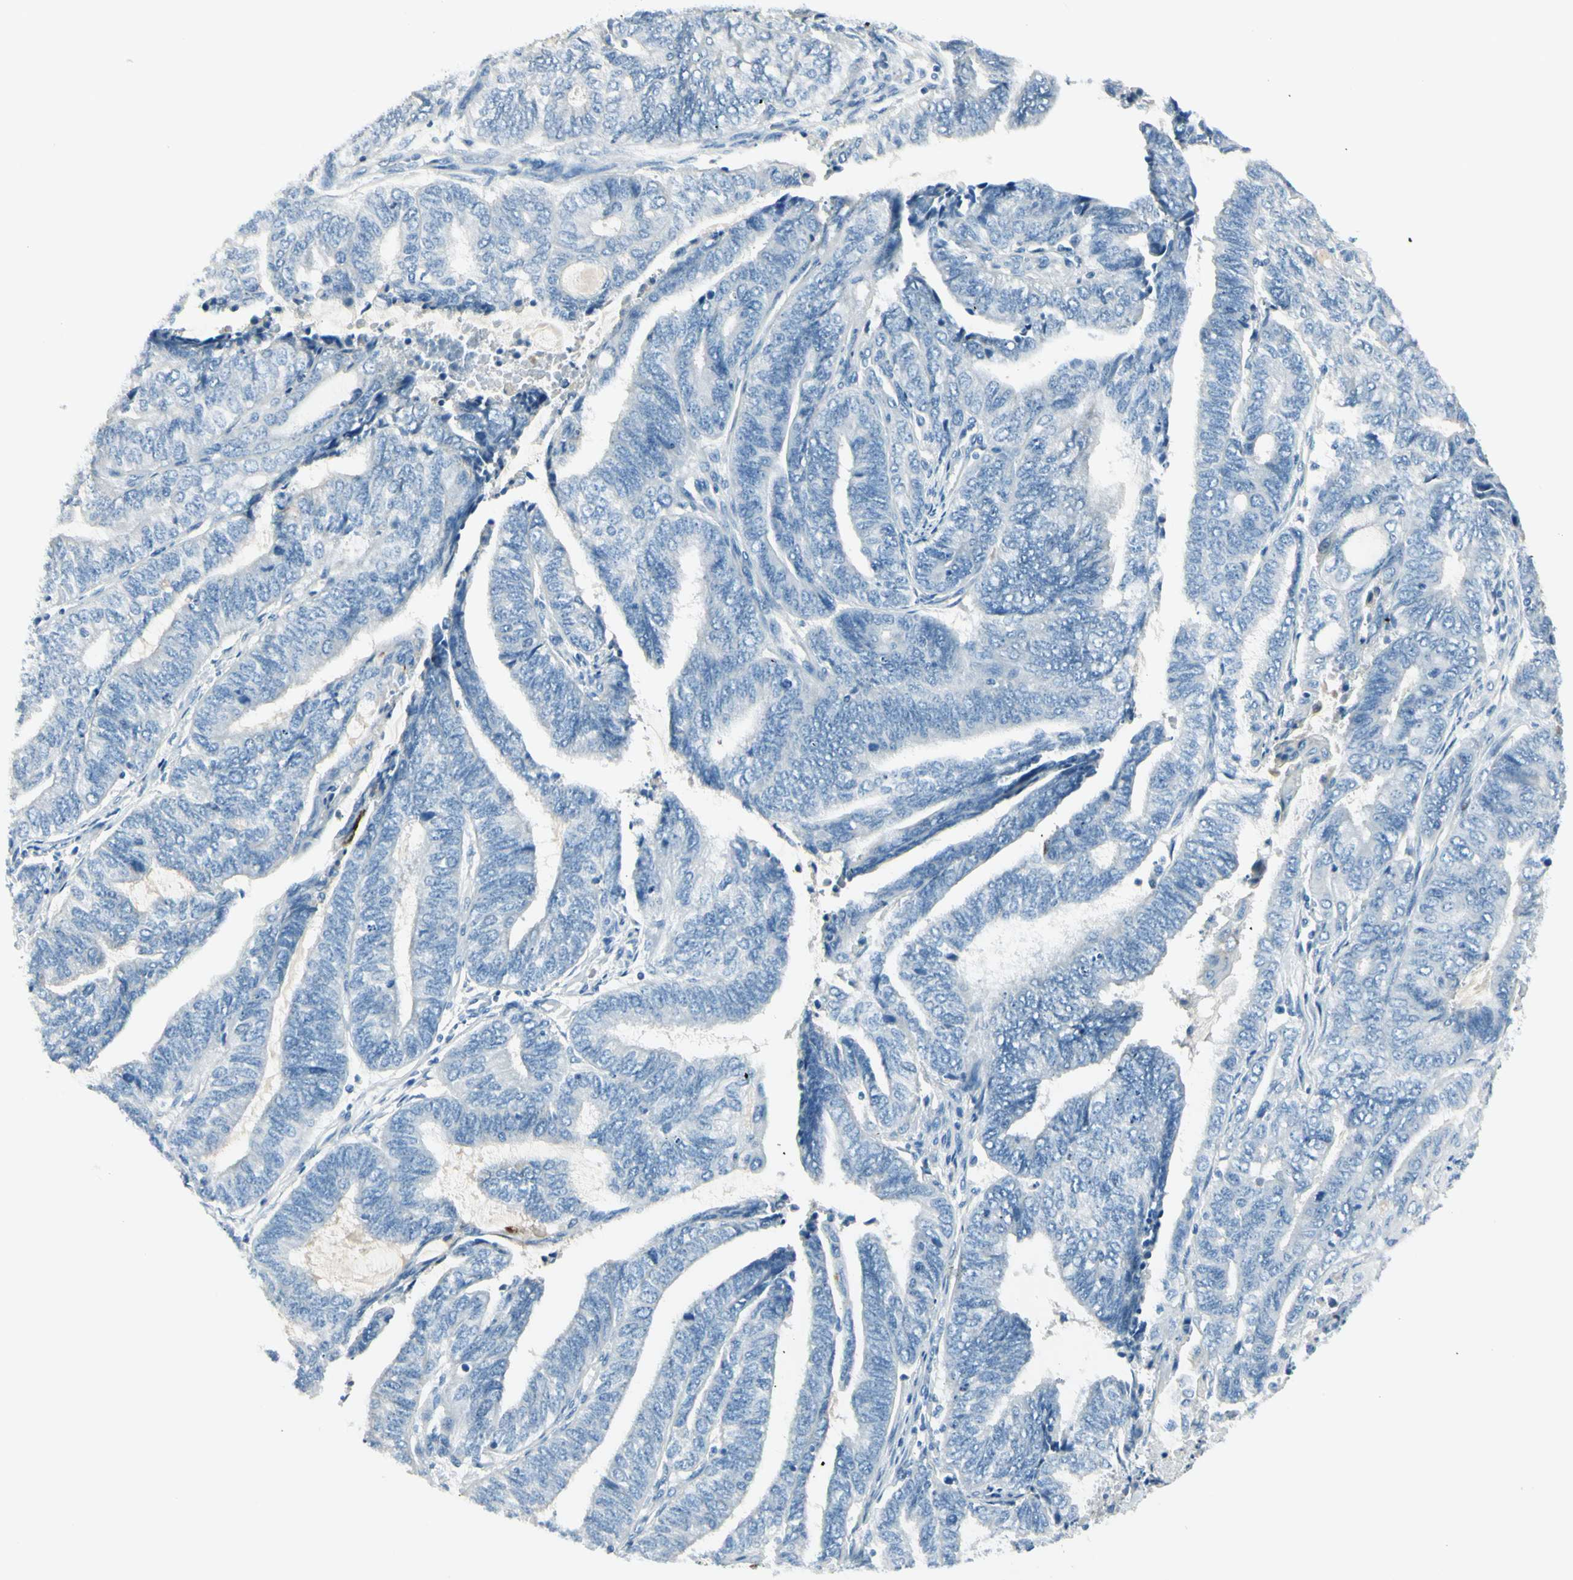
{"staining": {"intensity": "negative", "quantity": "none", "location": "none"}, "tissue": "endometrial cancer", "cell_type": "Tumor cells", "image_type": "cancer", "snomed": [{"axis": "morphology", "description": "Adenocarcinoma, NOS"}, {"axis": "topography", "description": "Uterus"}, {"axis": "topography", "description": "Endometrium"}], "caption": "Histopathology image shows no protein staining in tumor cells of endometrial cancer tissue. The staining was performed using DAB to visualize the protein expression in brown, while the nuclei were stained in blue with hematoxylin (Magnification: 20x).", "gene": "DLG4", "patient": {"sex": "female", "age": 70}}